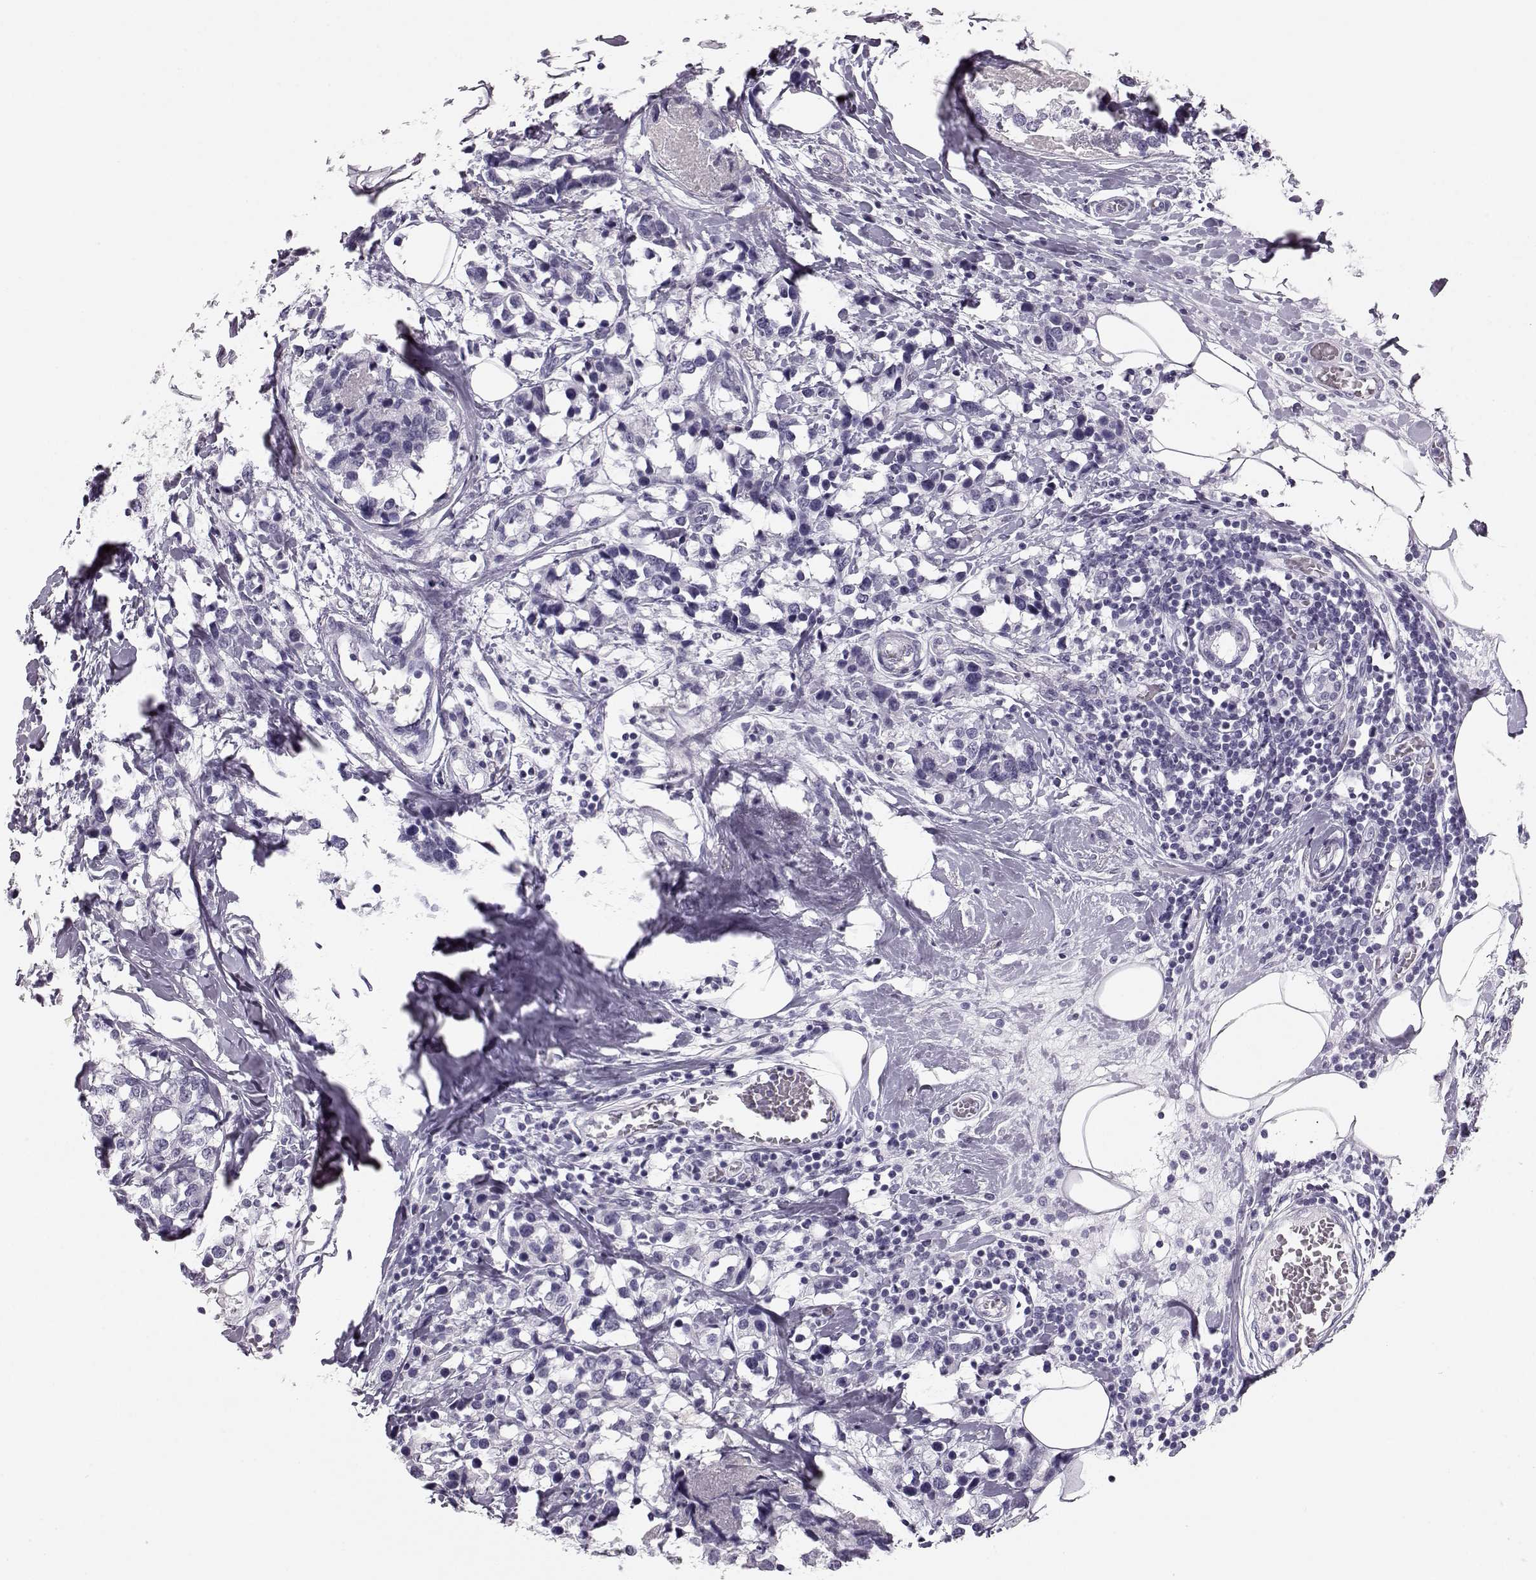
{"staining": {"intensity": "negative", "quantity": "none", "location": "none"}, "tissue": "breast cancer", "cell_type": "Tumor cells", "image_type": "cancer", "snomed": [{"axis": "morphology", "description": "Lobular carcinoma"}, {"axis": "topography", "description": "Breast"}], "caption": "This is an IHC photomicrograph of breast cancer (lobular carcinoma). There is no expression in tumor cells.", "gene": "BFSP2", "patient": {"sex": "female", "age": 59}}